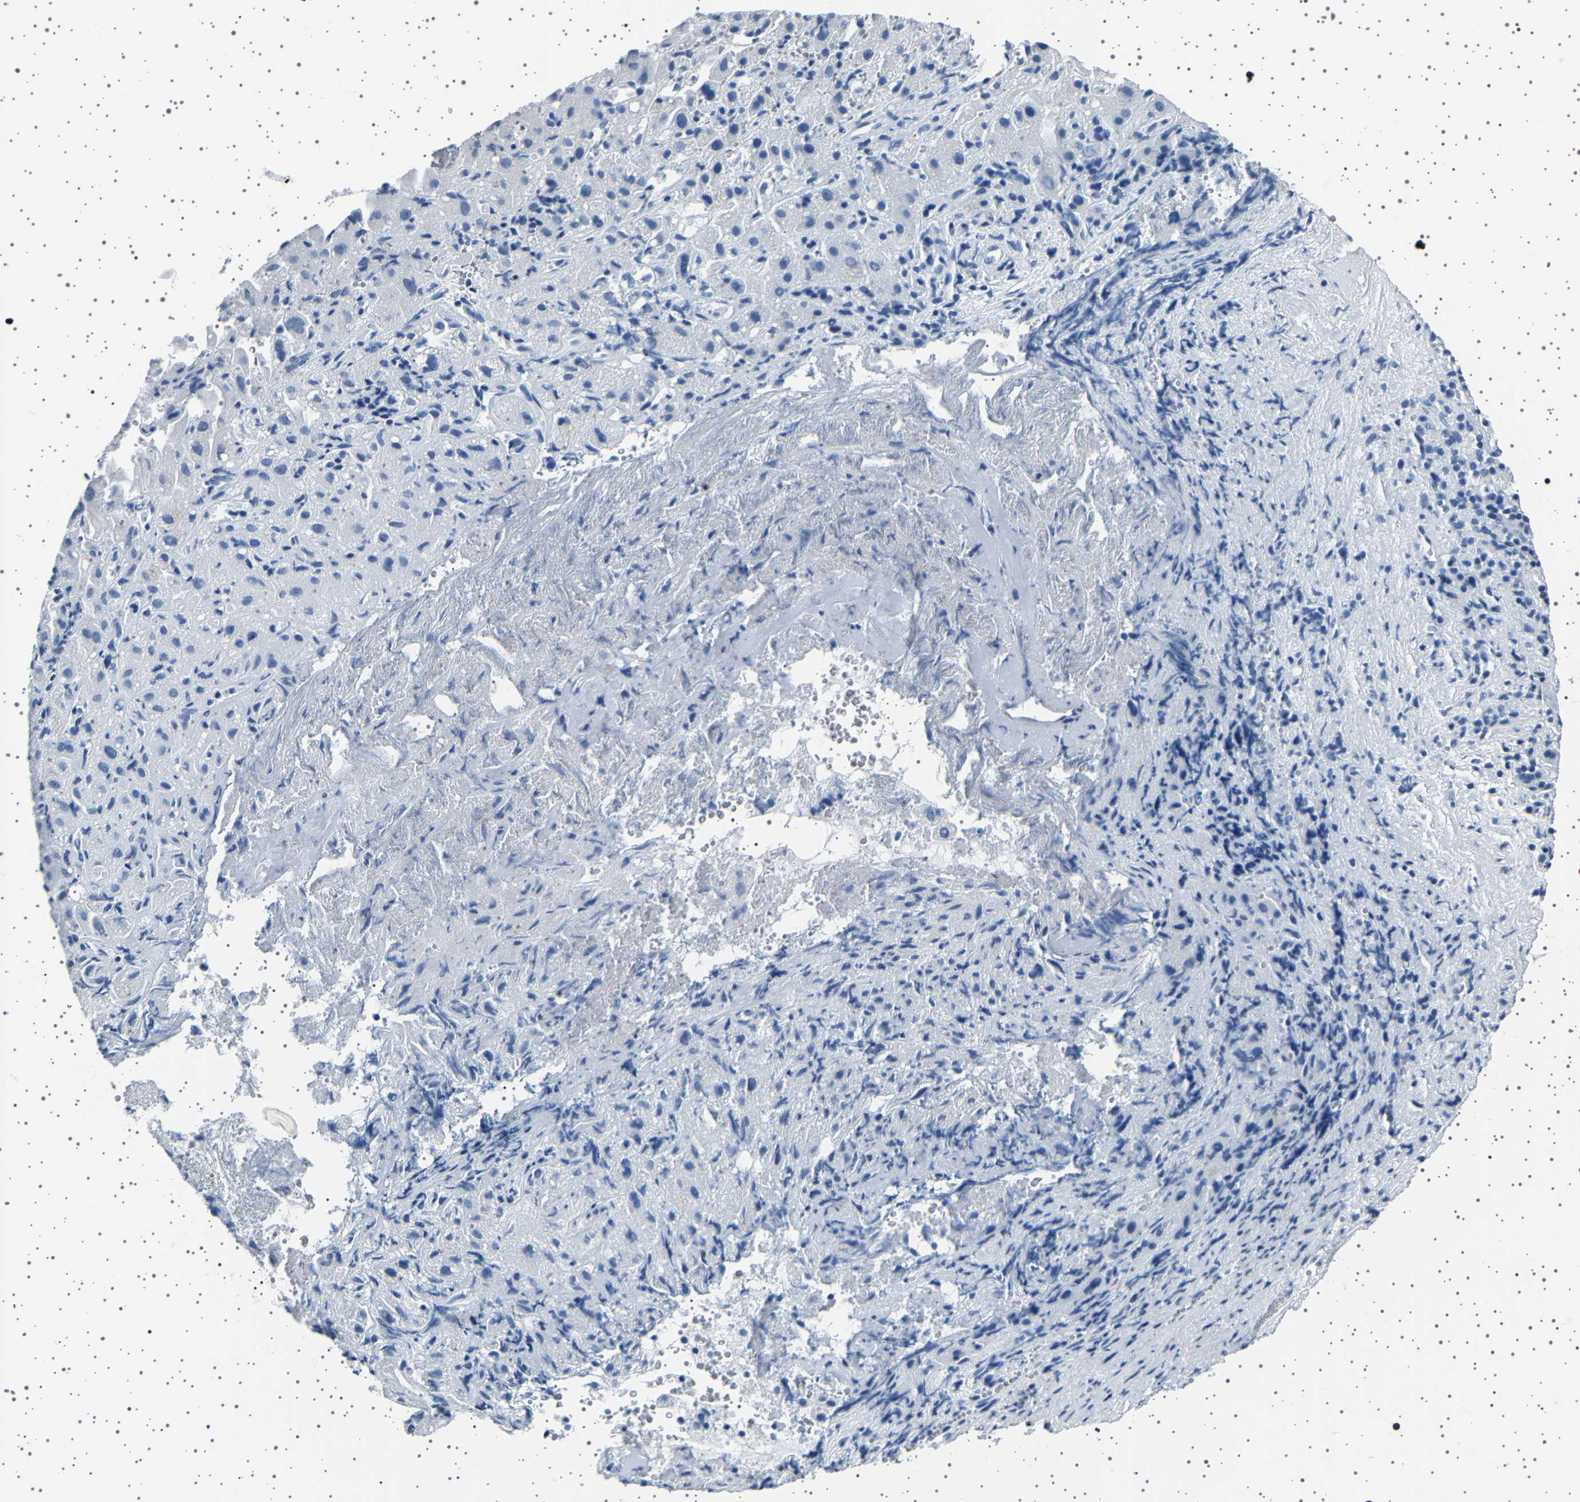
{"staining": {"intensity": "negative", "quantity": "none", "location": "none"}, "tissue": "liver cancer", "cell_type": "Tumor cells", "image_type": "cancer", "snomed": [{"axis": "morphology", "description": "Carcinoma, Hepatocellular, NOS"}, {"axis": "topography", "description": "Liver"}], "caption": "Immunohistochemistry (IHC) image of neoplastic tissue: hepatocellular carcinoma (liver) stained with DAB (3,3'-diaminobenzidine) displays no significant protein expression in tumor cells.", "gene": "TFF3", "patient": {"sex": "female", "age": 58}}